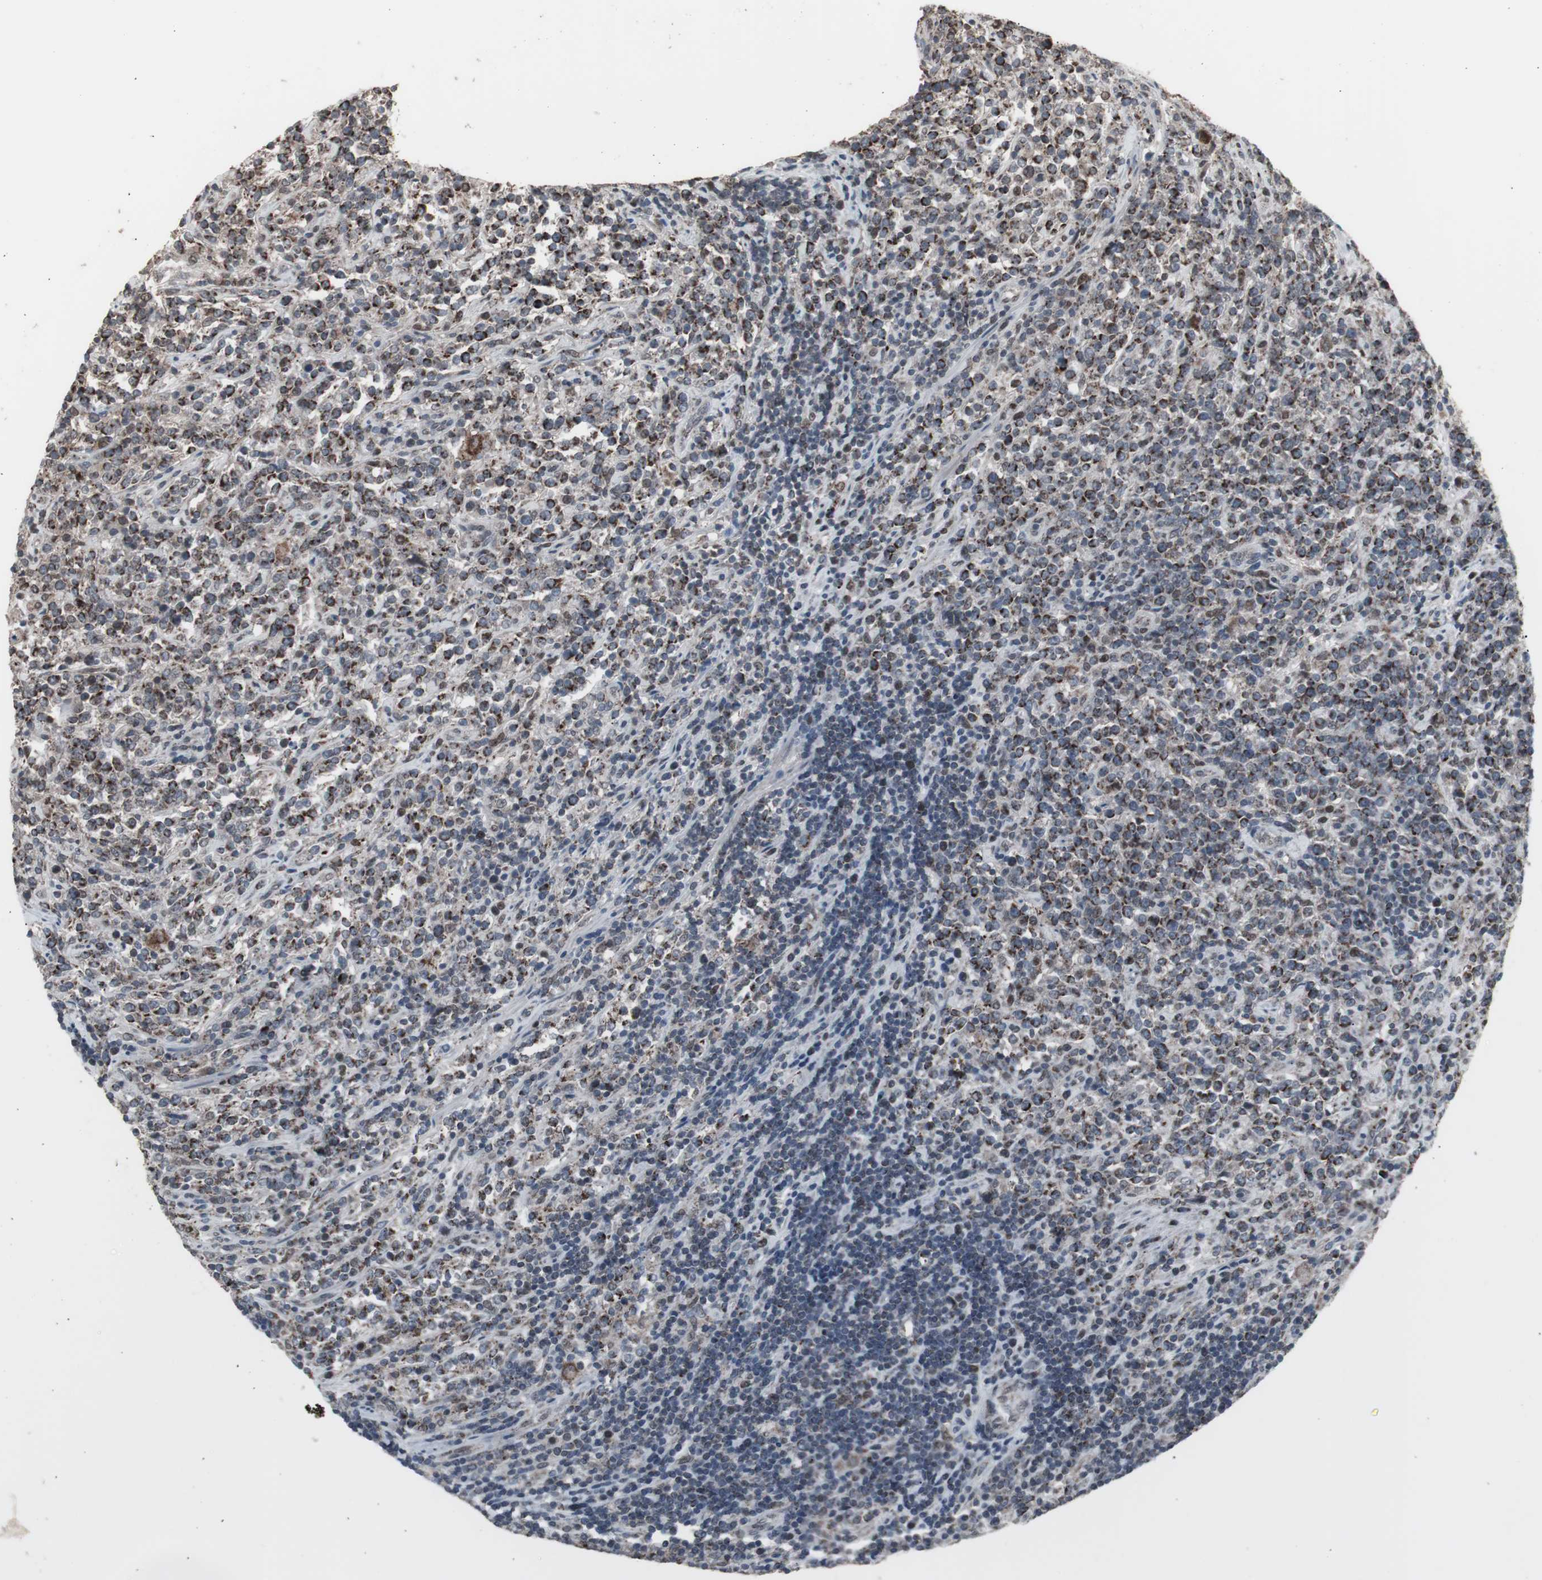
{"staining": {"intensity": "moderate", "quantity": "25%-75%", "location": "cytoplasmic/membranous,nuclear"}, "tissue": "lymphoma", "cell_type": "Tumor cells", "image_type": "cancer", "snomed": [{"axis": "morphology", "description": "Malignant lymphoma, non-Hodgkin's type, High grade"}, {"axis": "topography", "description": "Soft tissue"}], "caption": "A high-resolution photomicrograph shows IHC staining of lymphoma, which demonstrates moderate cytoplasmic/membranous and nuclear expression in approximately 25%-75% of tumor cells.", "gene": "RXRA", "patient": {"sex": "male", "age": 18}}